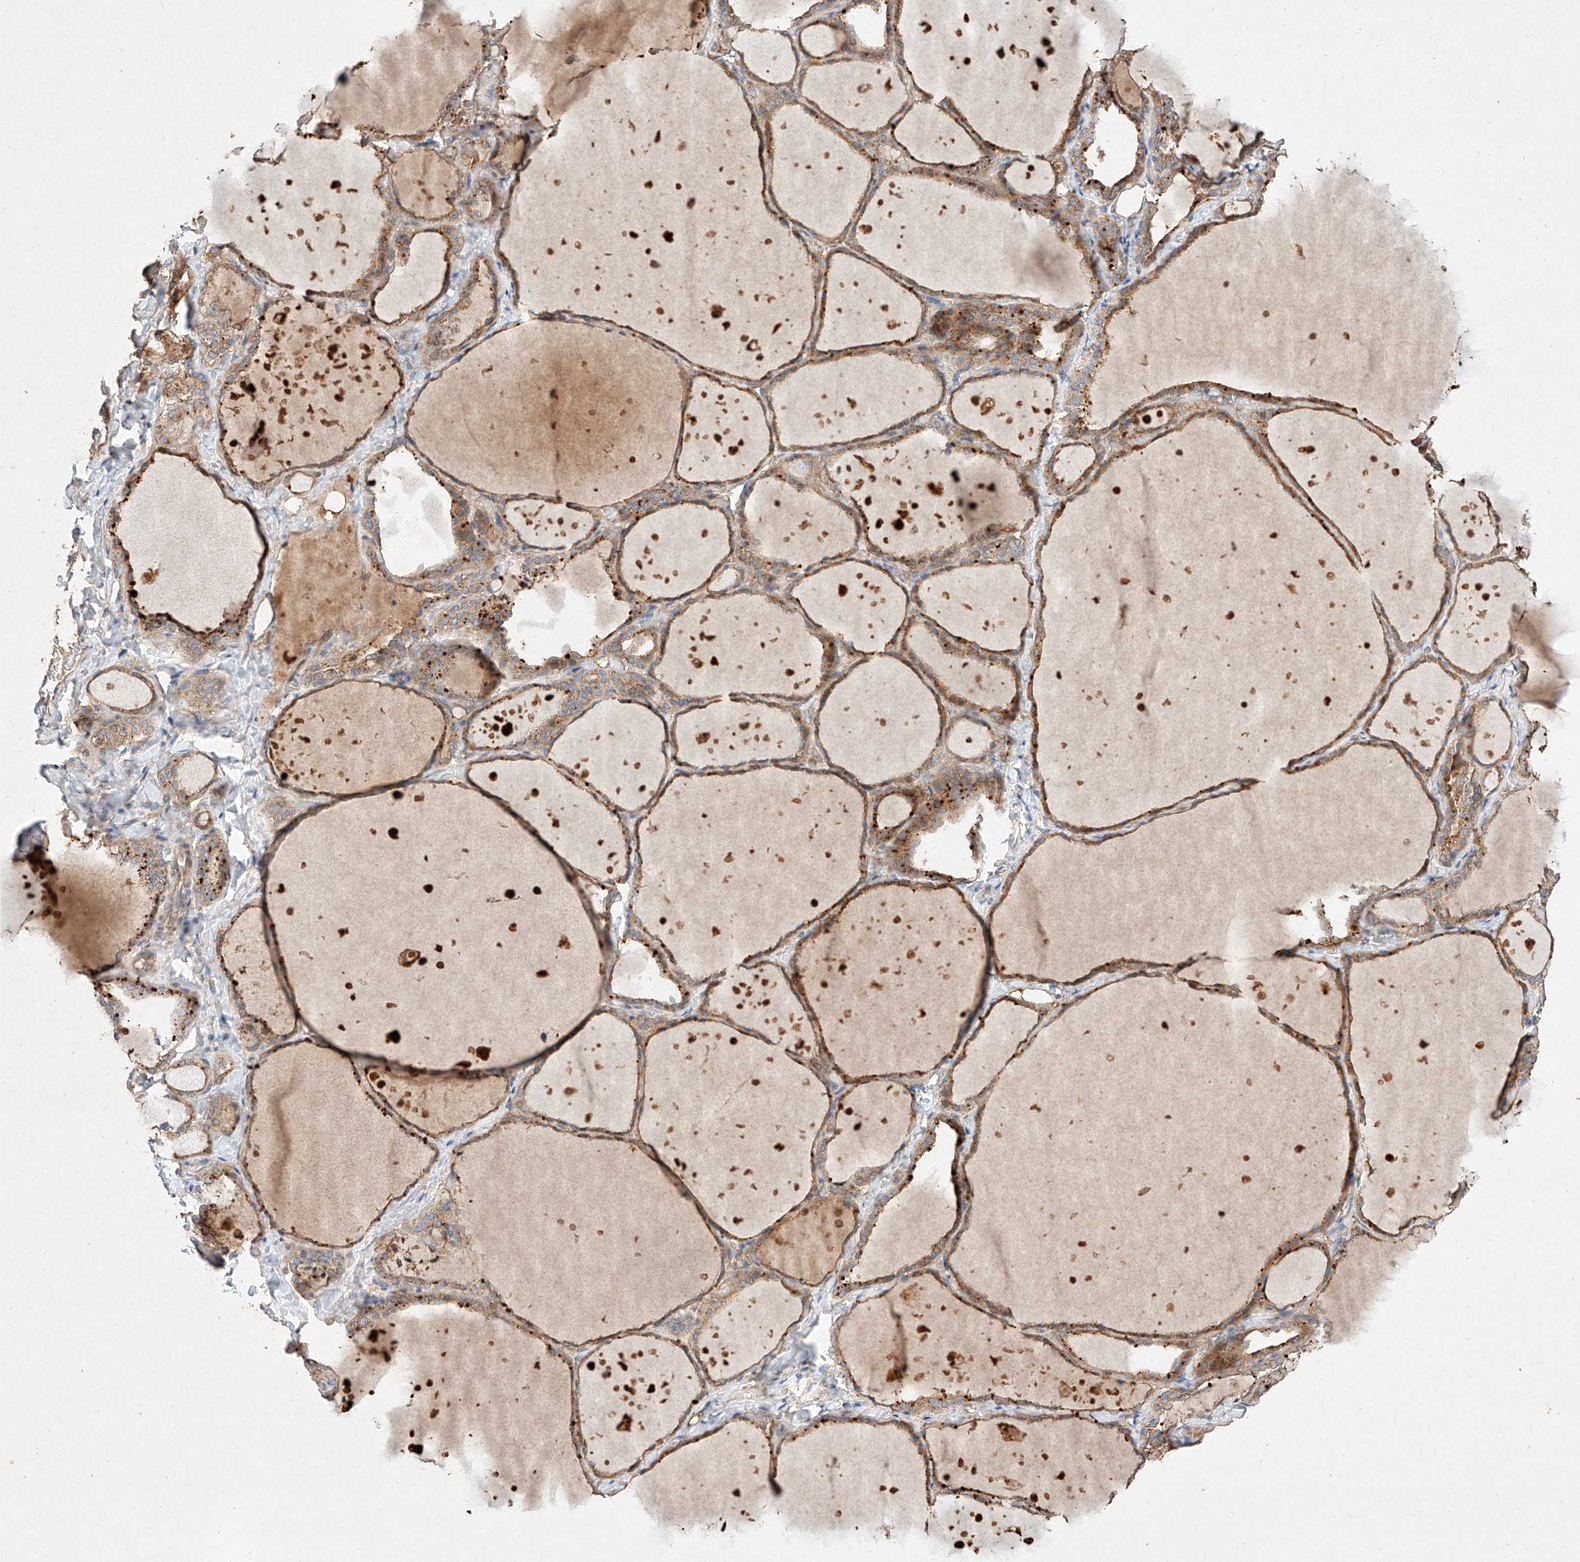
{"staining": {"intensity": "moderate", "quantity": ">75%", "location": "cytoplasmic/membranous"}, "tissue": "thyroid gland", "cell_type": "Glandular cells", "image_type": "normal", "snomed": [{"axis": "morphology", "description": "Normal tissue, NOS"}, {"axis": "topography", "description": "Thyroid gland"}], "caption": "Immunohistochemistry of benign thyroid gland exhibits medium levels of moderate cytoplasmic/membranous staining in approximately >75% of glandular cells.", "gene": "C6orf62", "patient": {"sex": "female", "age": 44}}